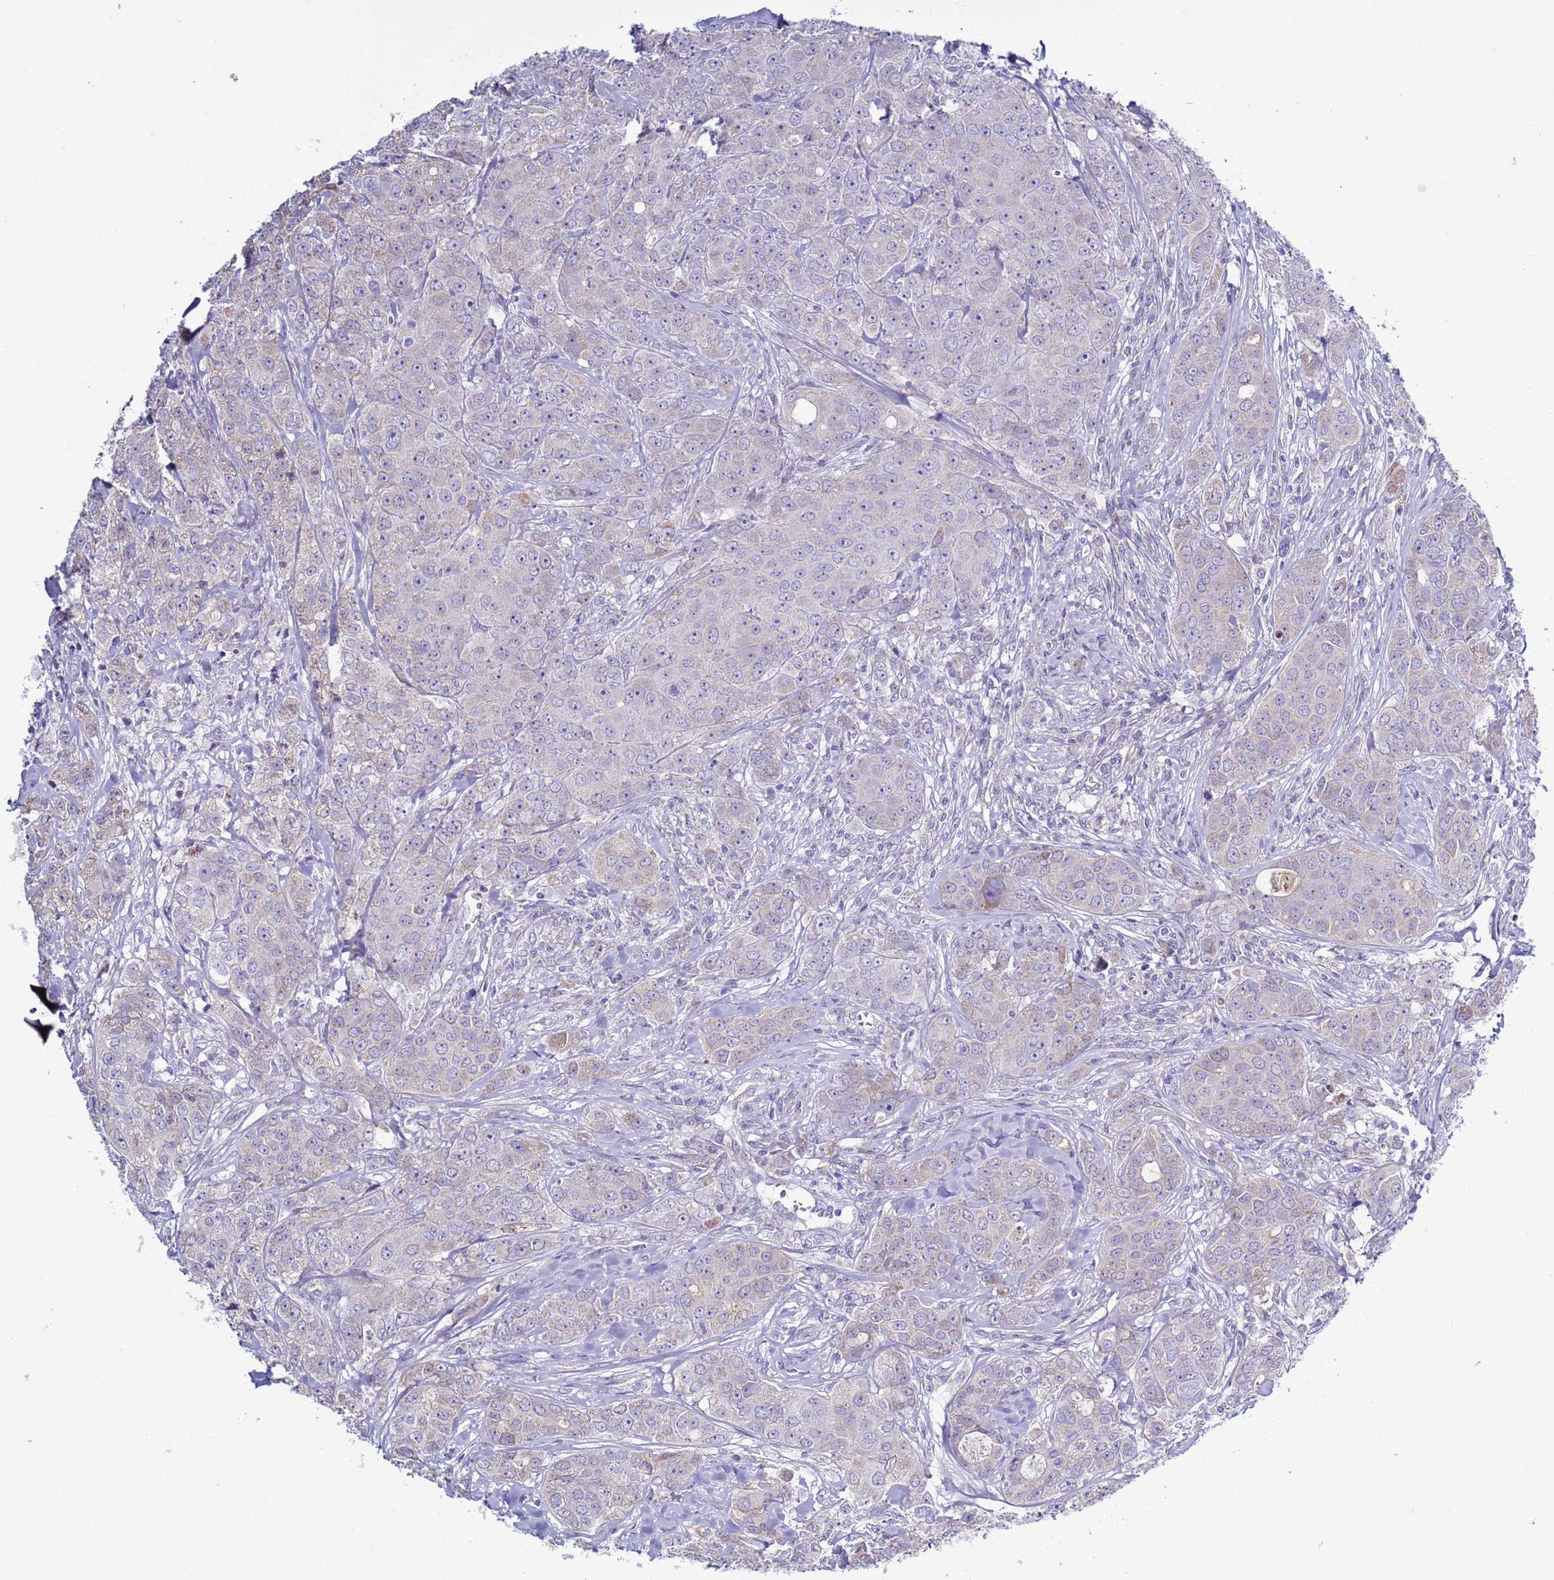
{"staining": {"intensity": "negative", "quantity": "none", "location": "none"}, "tissue": "breast cancer", "cell_type": "Tumor cells", "image_type": "cancer", "snomed": [{"axis": "morphology", "description": "Duct carcinoma"}, {"axis": "topography", "description": "Breast"}], "caption": "DAB immunohistochemical staining of human breast invasive ductal carcinoma displays no significant positivity in tumor cells. (DAB (3,3'-diaminobenzidine) IHC visualized using brightfield microscopy, high magnification).", "gene": "ABHD17B", "patient": {"sex": "female", "age": 43}}